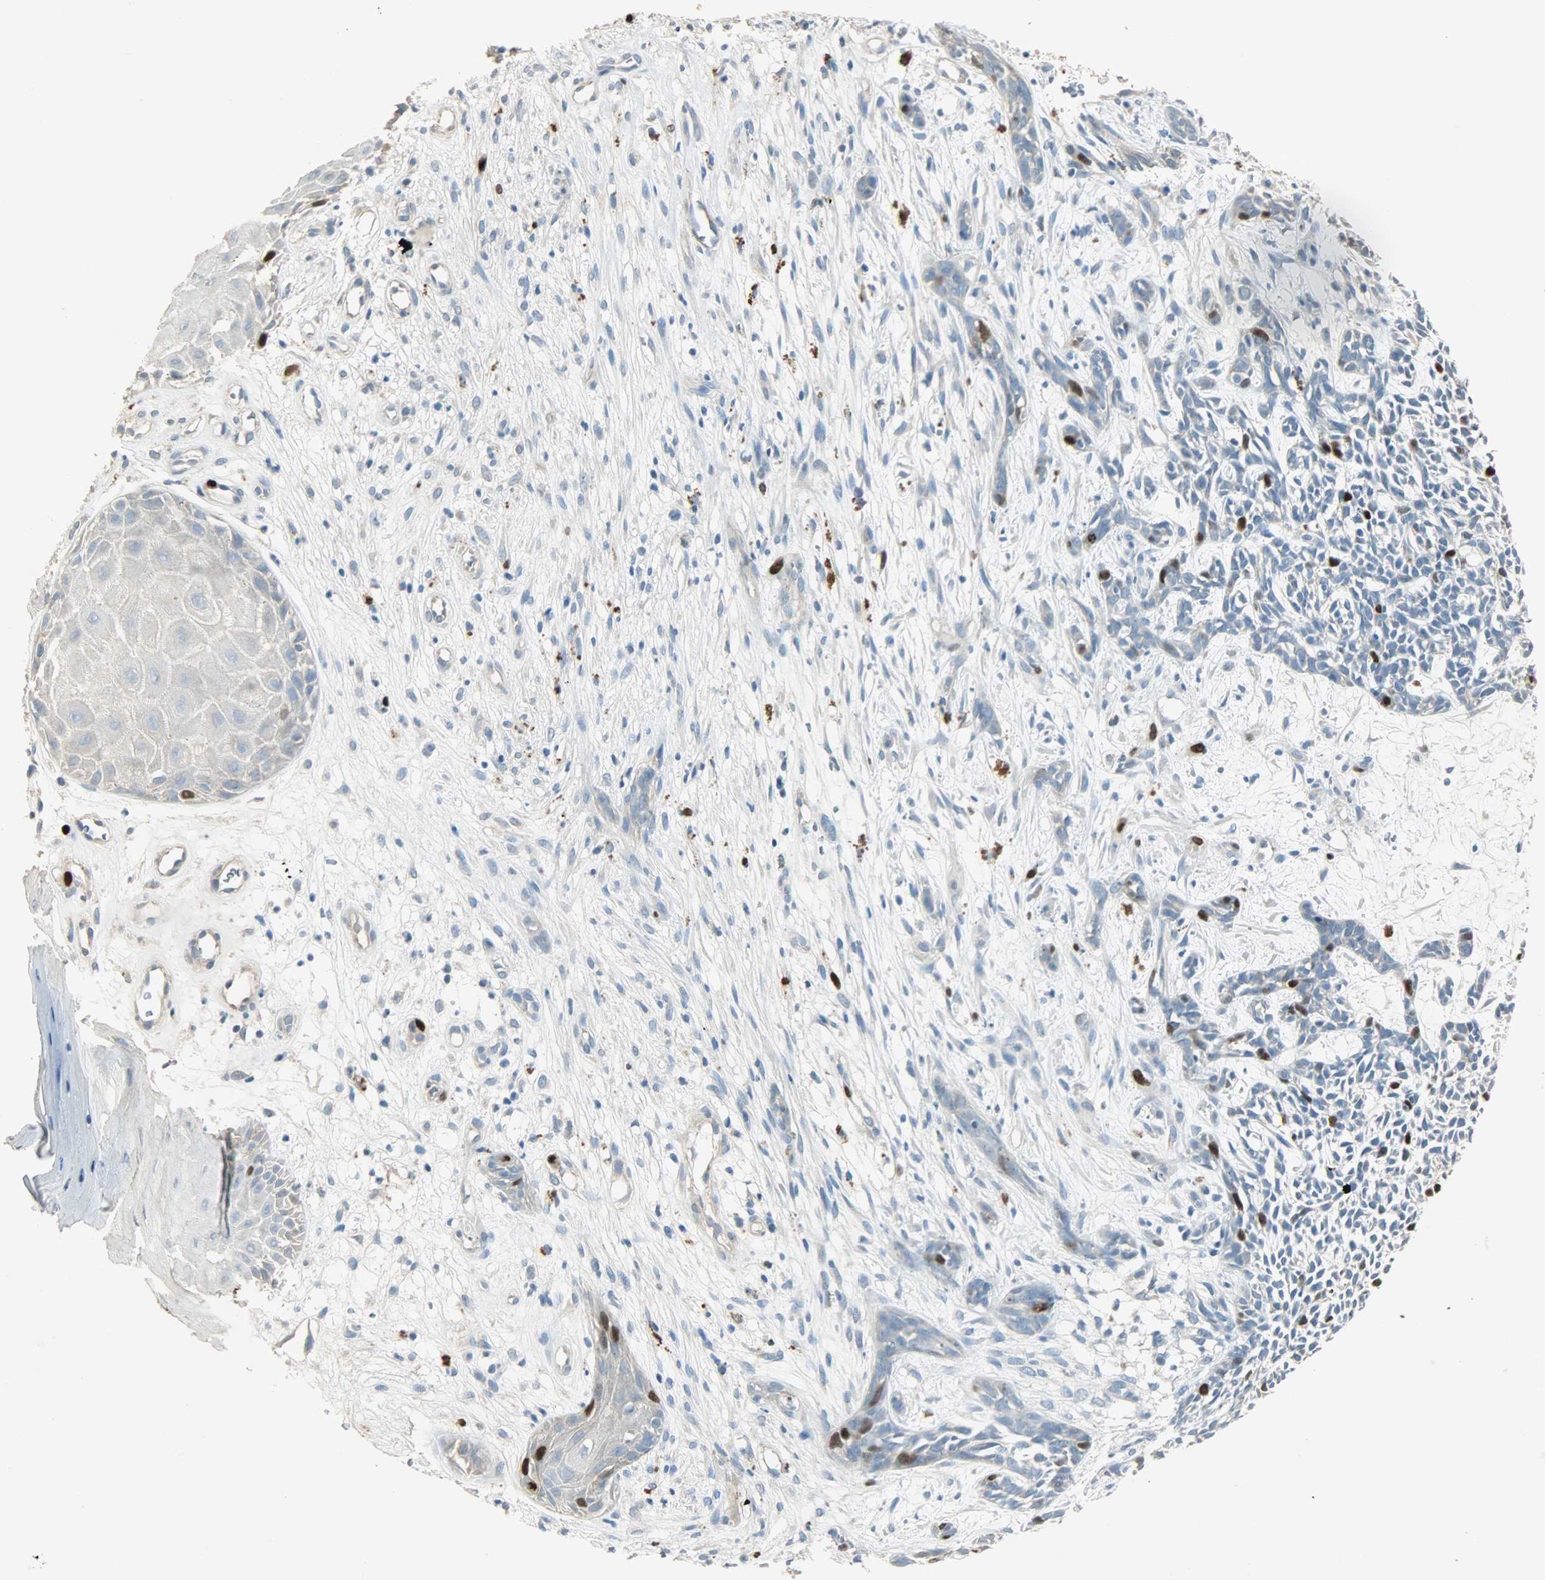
{"staining": {"intensity": "strong", "quantity": "<25%", "location": "nuclear"}, "tissue": "skin cancer", "cell_type": "Tumor cells", "image_type": "cancer", "snomed": [{"axis": "morphology", "description": "Basal cell carcinoma"}, {"axis": "topography", "description": "Skin"}], "caption": "Skin basal cell carcinoma tissue exhibits strong nuclear expression in approximately <25% of tumor cells", "gene": "TPX2", "patient": {"sex": "female", "age": 84}}